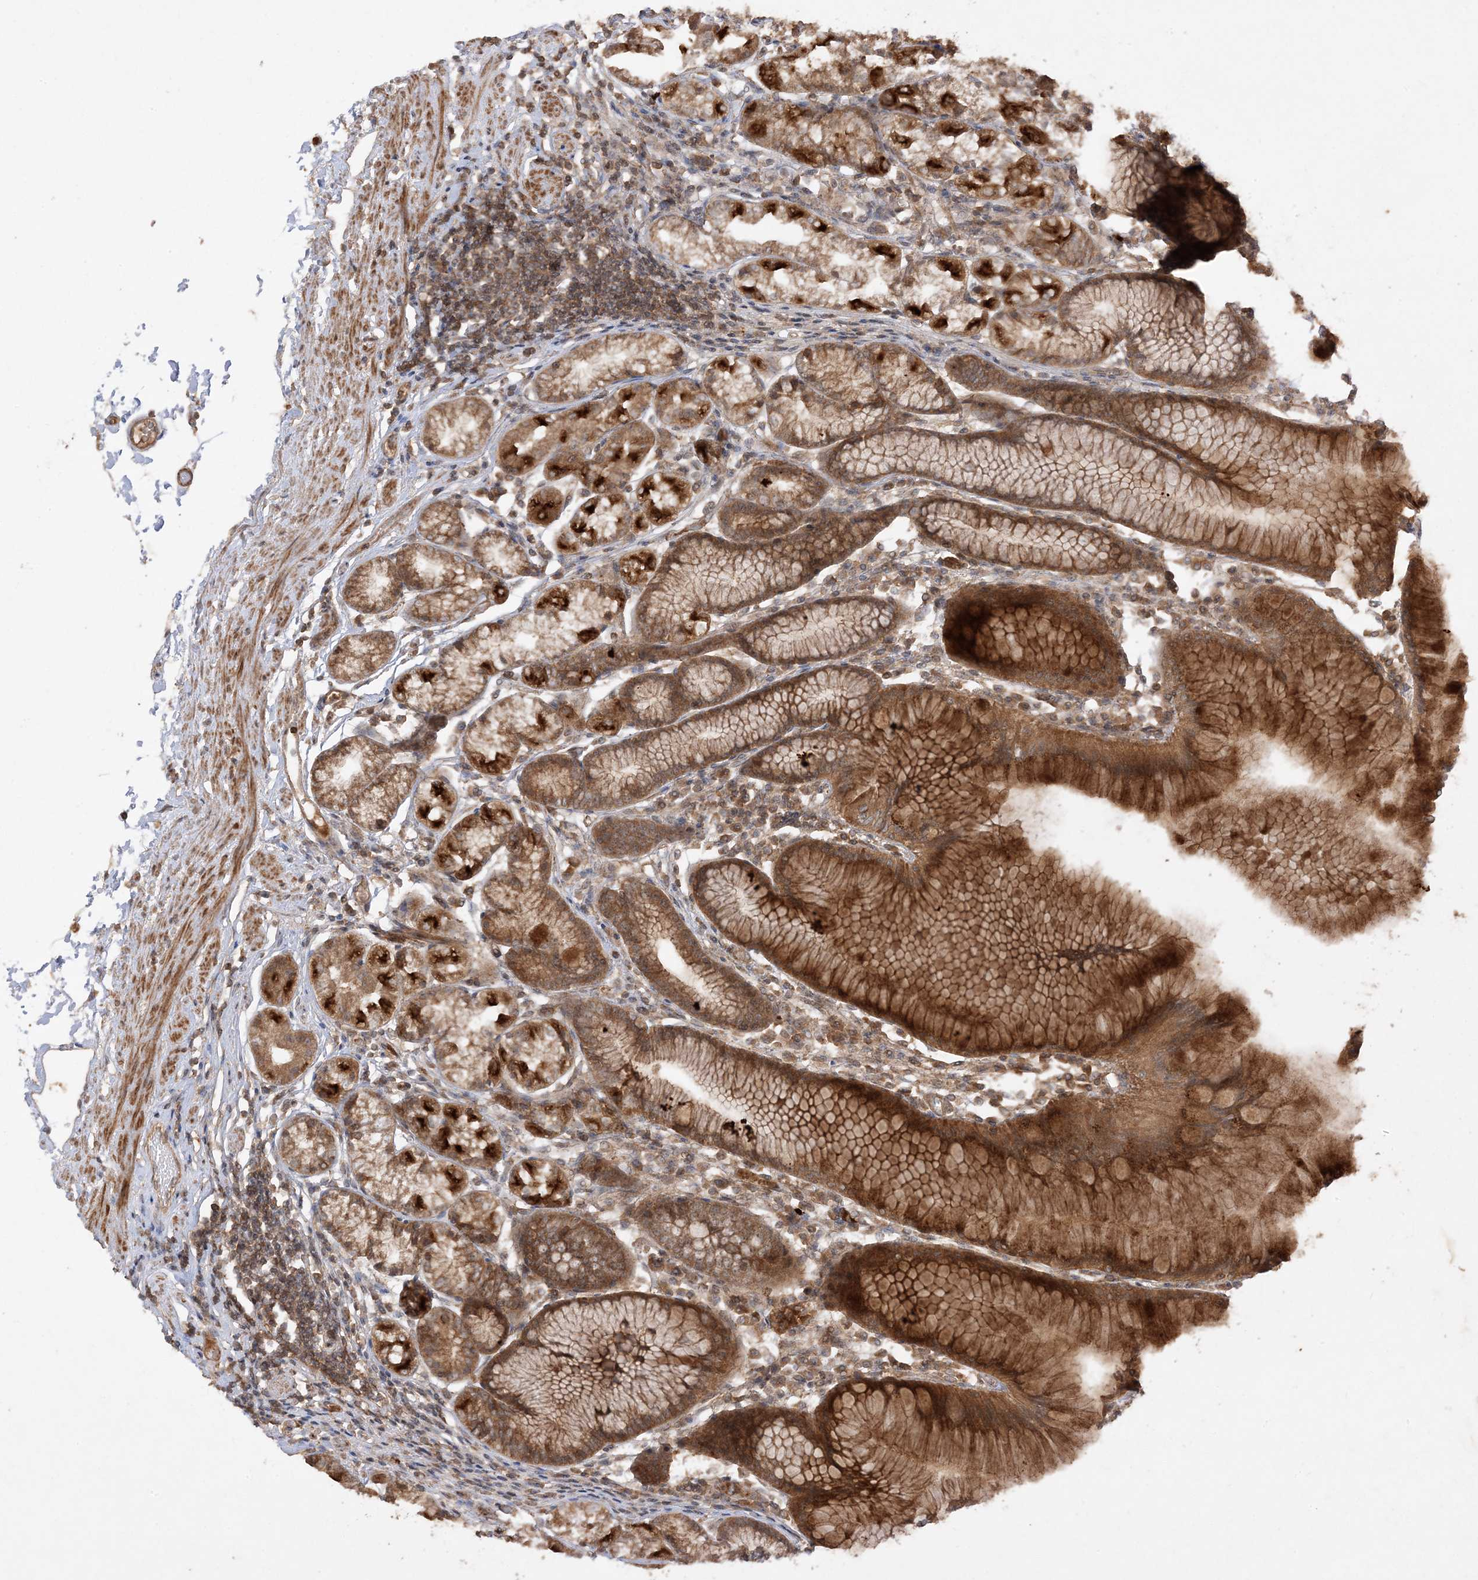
{"staining": {"intensity": "strong", "quantity": ">75%", "location": "cytoplasmic/membranous"}, "tissue": "stomach", "cell_type": "Glandular cells", "image_type": "normal", "snomed": [{"axis": "morphology", "description": "Normal tissue, NOS"}, {"axis": "topography", "description": "Stomach"}], "caption": "This image demonstrates IHC staining of unremarkable stomach, with high strong cytoplasmic/membranous staining in about >75% of glandular cells.", "gene": "XRN1", "patient": {"sex": "female", "age": 57}}